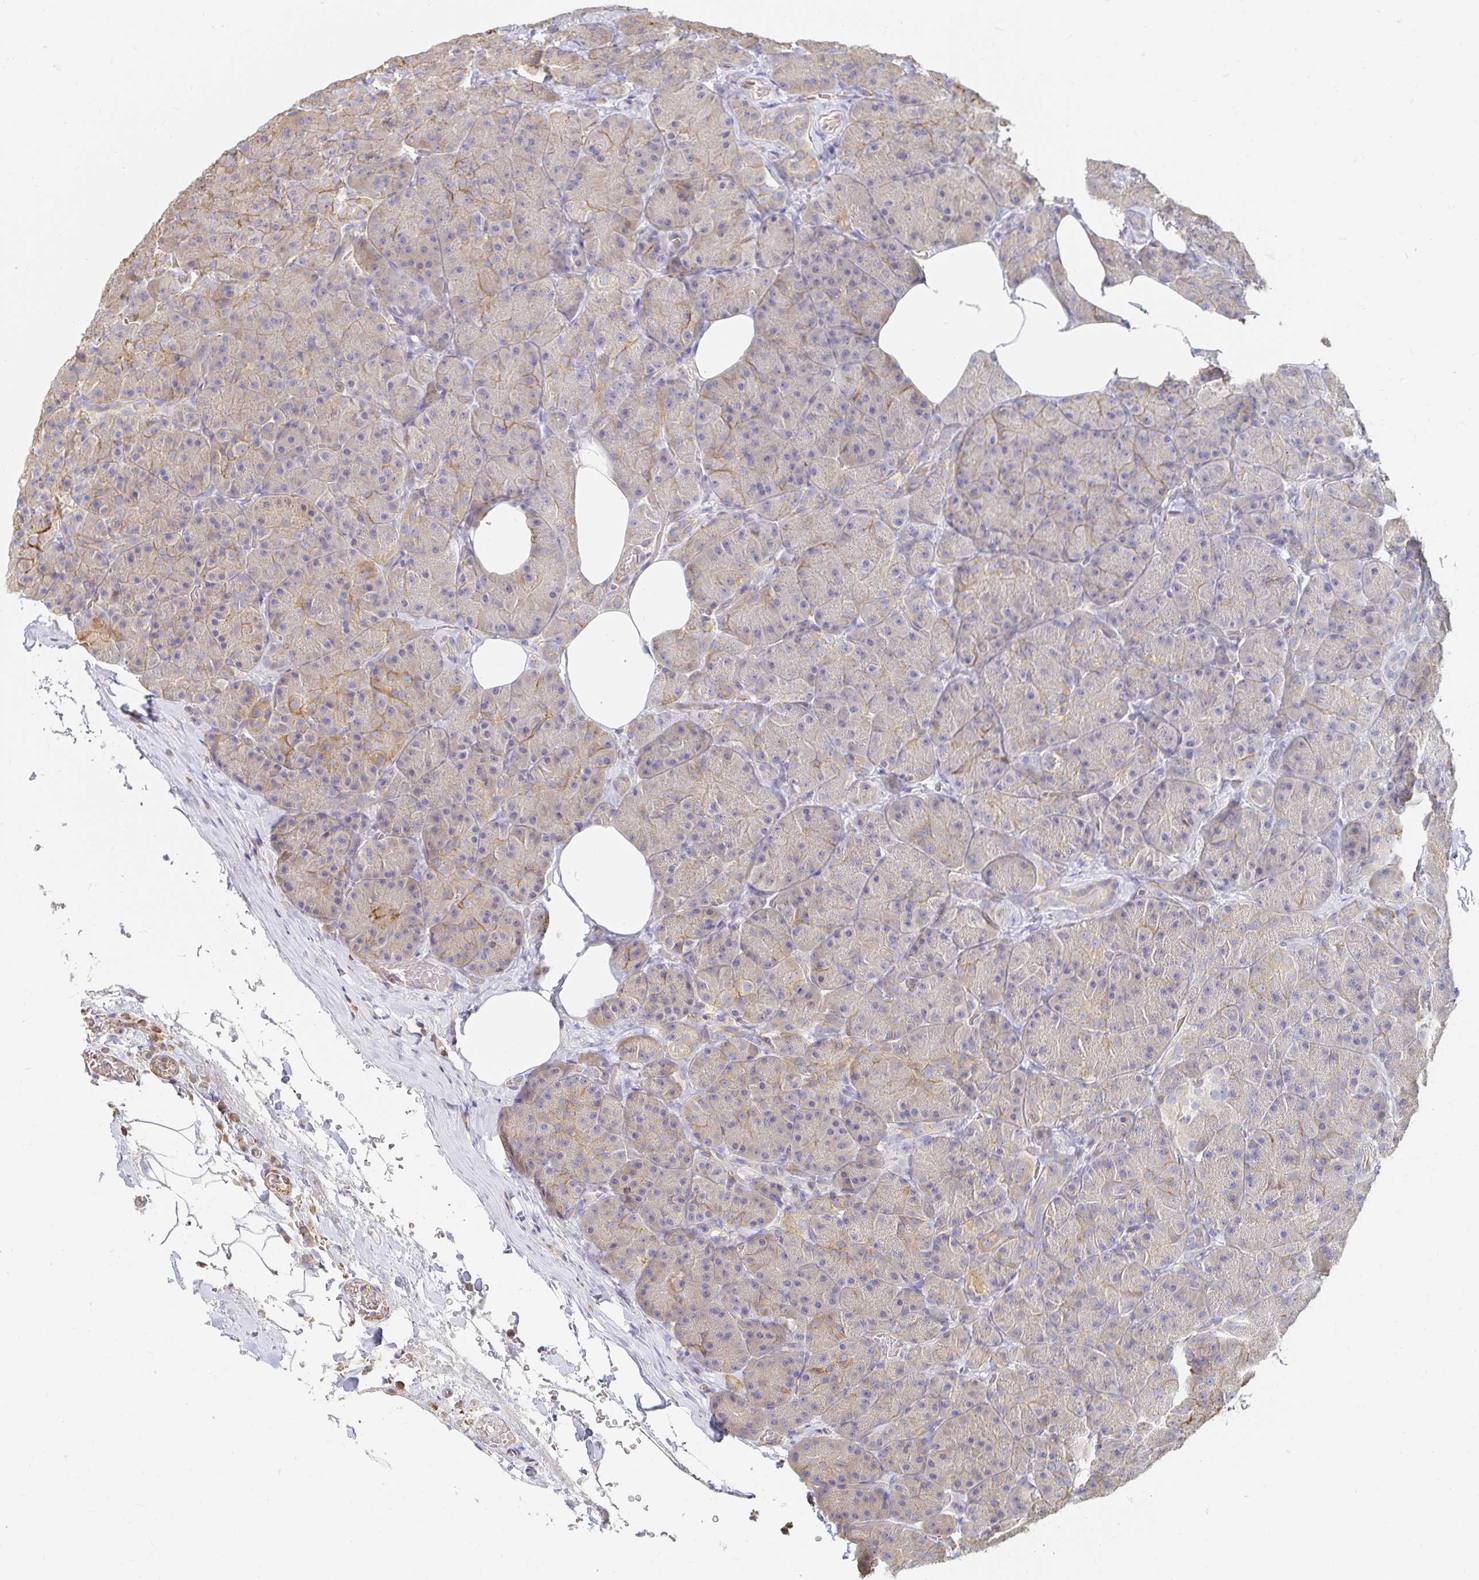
{"staining": {"intensity": "weak", "quantity": "<25%", "location": "cytoplasmic/membranous"}, "tissue": "pancreas", "cell_type": "Exocrine glandular cells", "image_type": "normal", "snomed": [{"axis": "morphology", "description": "Normal tissue, NOS"}, {"axis": "topography", "description": "Pancreas"}], "caption": "DAB (3,3'-diaminobenzidine) immunohistochemical staining of benign pancreas demonstrates no significant positivity in exocrine glandular cells.", "gene": "TSPAN19", "patient": {"sex": "male", "age": 57}}